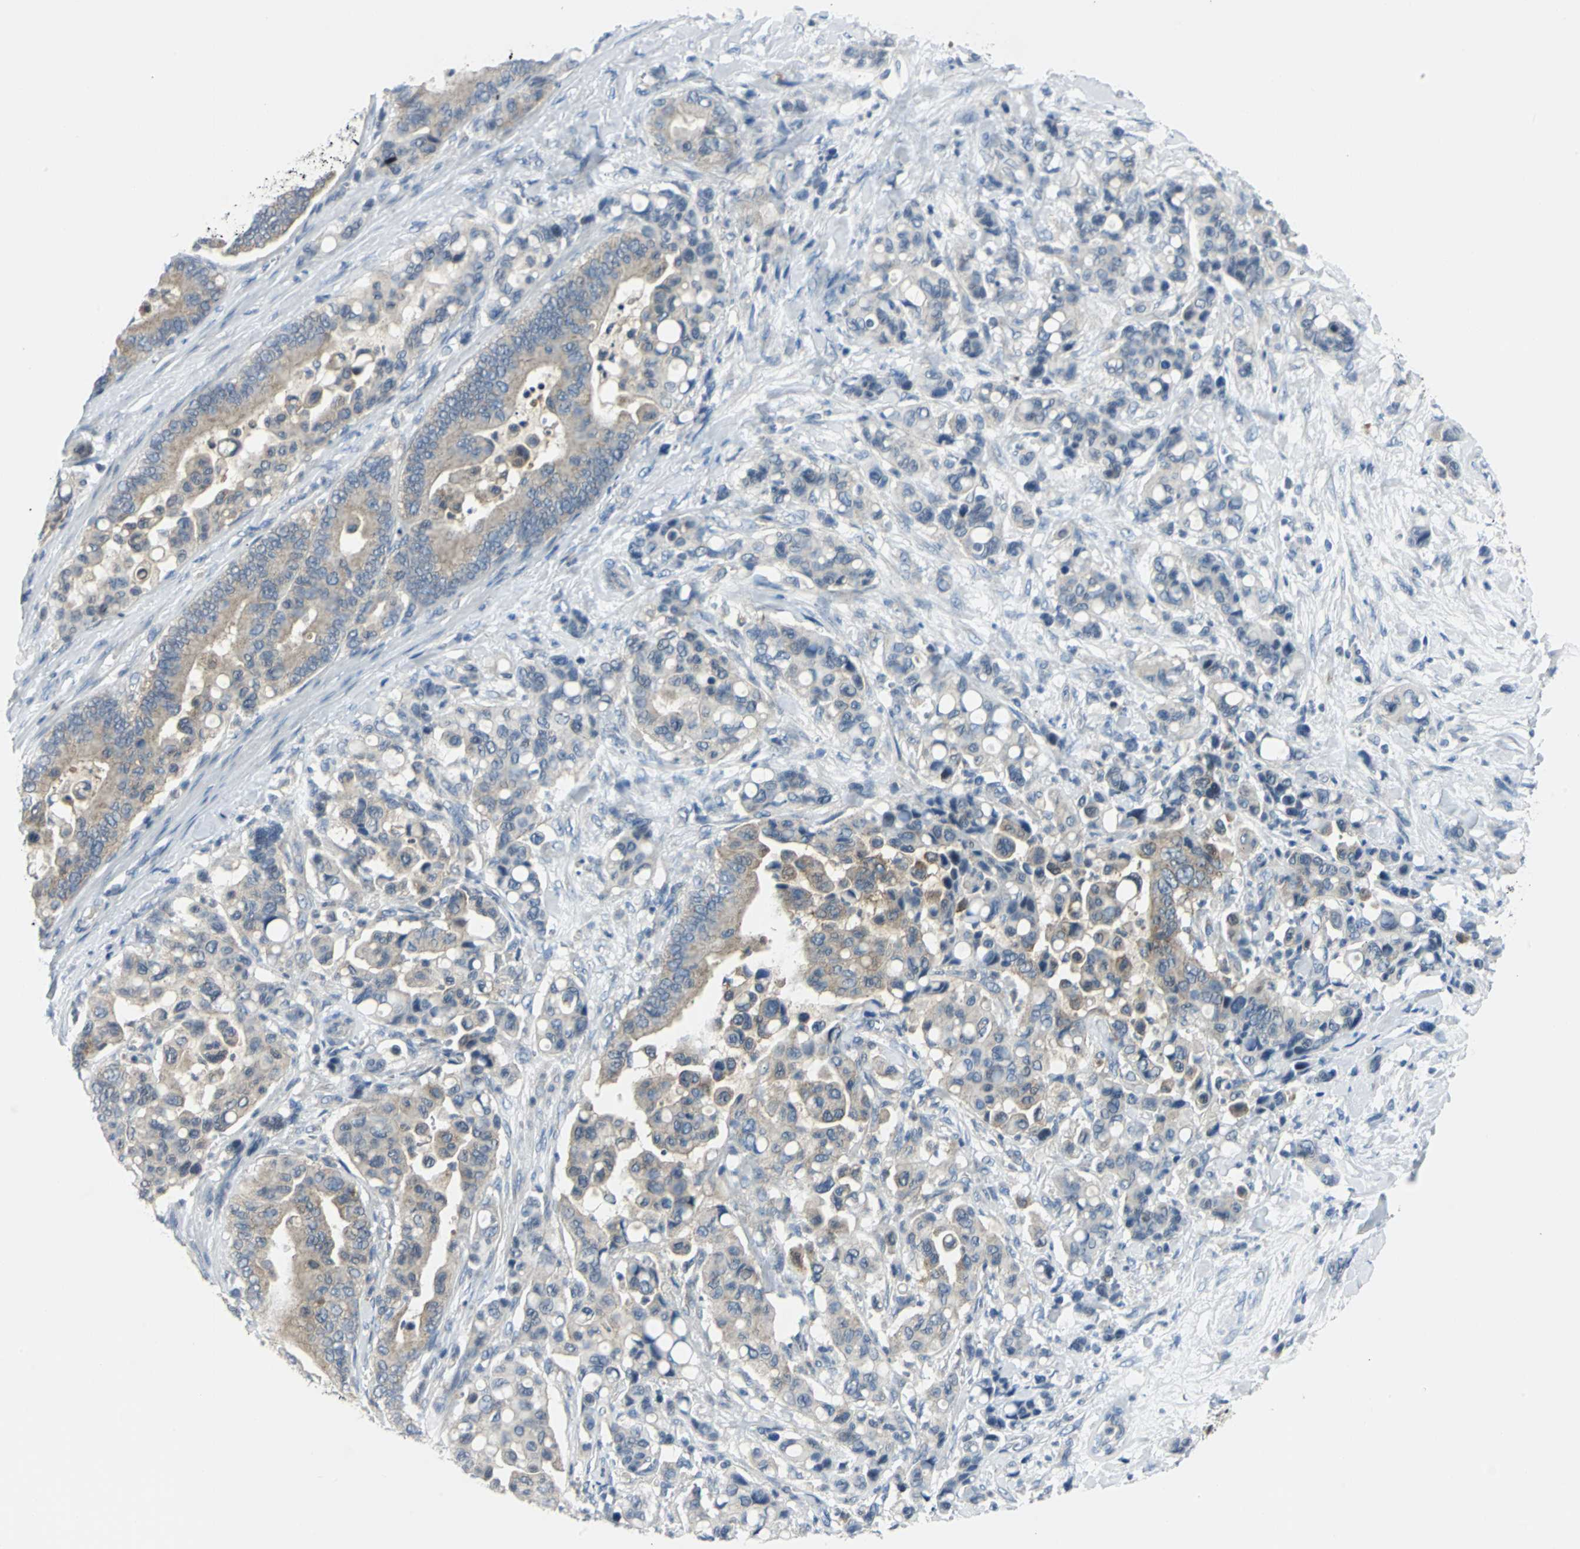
{"staining": {"intensity": "weak", "quantity": ">75%", "location": "cytoplasmic/membranous"}, "tissue": "colorectal cancer", "cell_type": "Tumor cells", "image_type": "cancer", "snomed": [{"axis": "morphology", "description": "Normal tissue, NOS"}, {"axis": "morphology", "description": "Adenocarcinoma, NOS"}, {"axis": "topography", "description": "Colon"}], "caption": "There is low levels of weak cytoplasmic/membranous expression in tumor cells of colorectal cancer (adenocarcinoma), as demonstrated by immunohistochemical staining (brown color).", "gene": "ALDOA", "patient": {"sex": "male", "age": 82}}